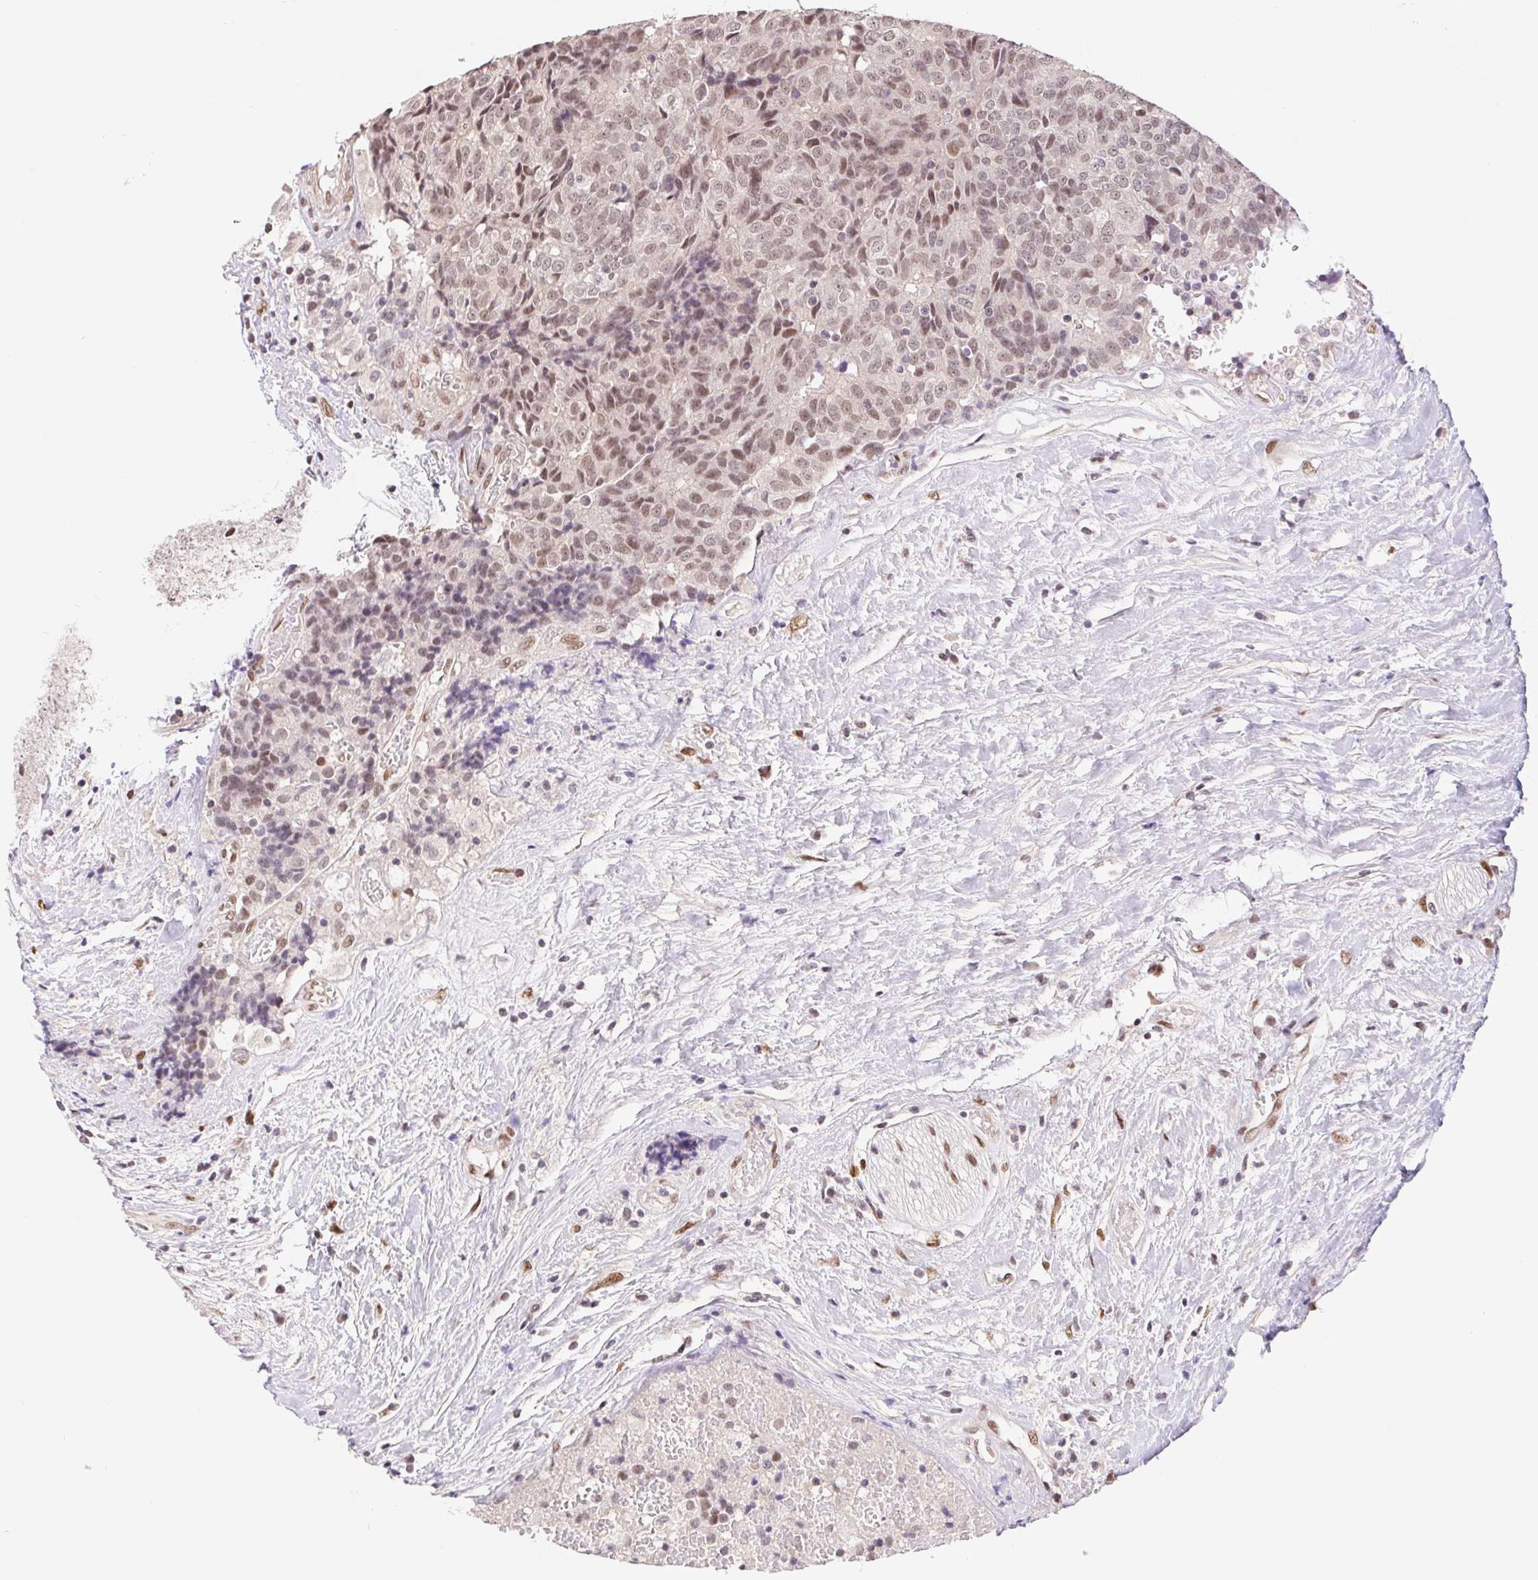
{"staining": {"intensity": "weak", "quantity": "25%-75%", "location": "nuclear"}, "tissue": "prostate cancer", "cell_type": "Tumor cells", "image_type": "cancer", "snomed": [{"axis": "morphology", "description": "Adenocarcinoma, High grade"}, {"axis": "topography", "description": "Prostate and seminal vesicle, NOS"}], "caption": "Immunohistochemistry (IHC) of human adenocarcinoma (high-grade) (prostate) shows low levels of weak nuclear positivity in approximately 25%-75% of tumor cells.", "gene": "CAND1", "patient": {"sex": "male", "age": 60}}